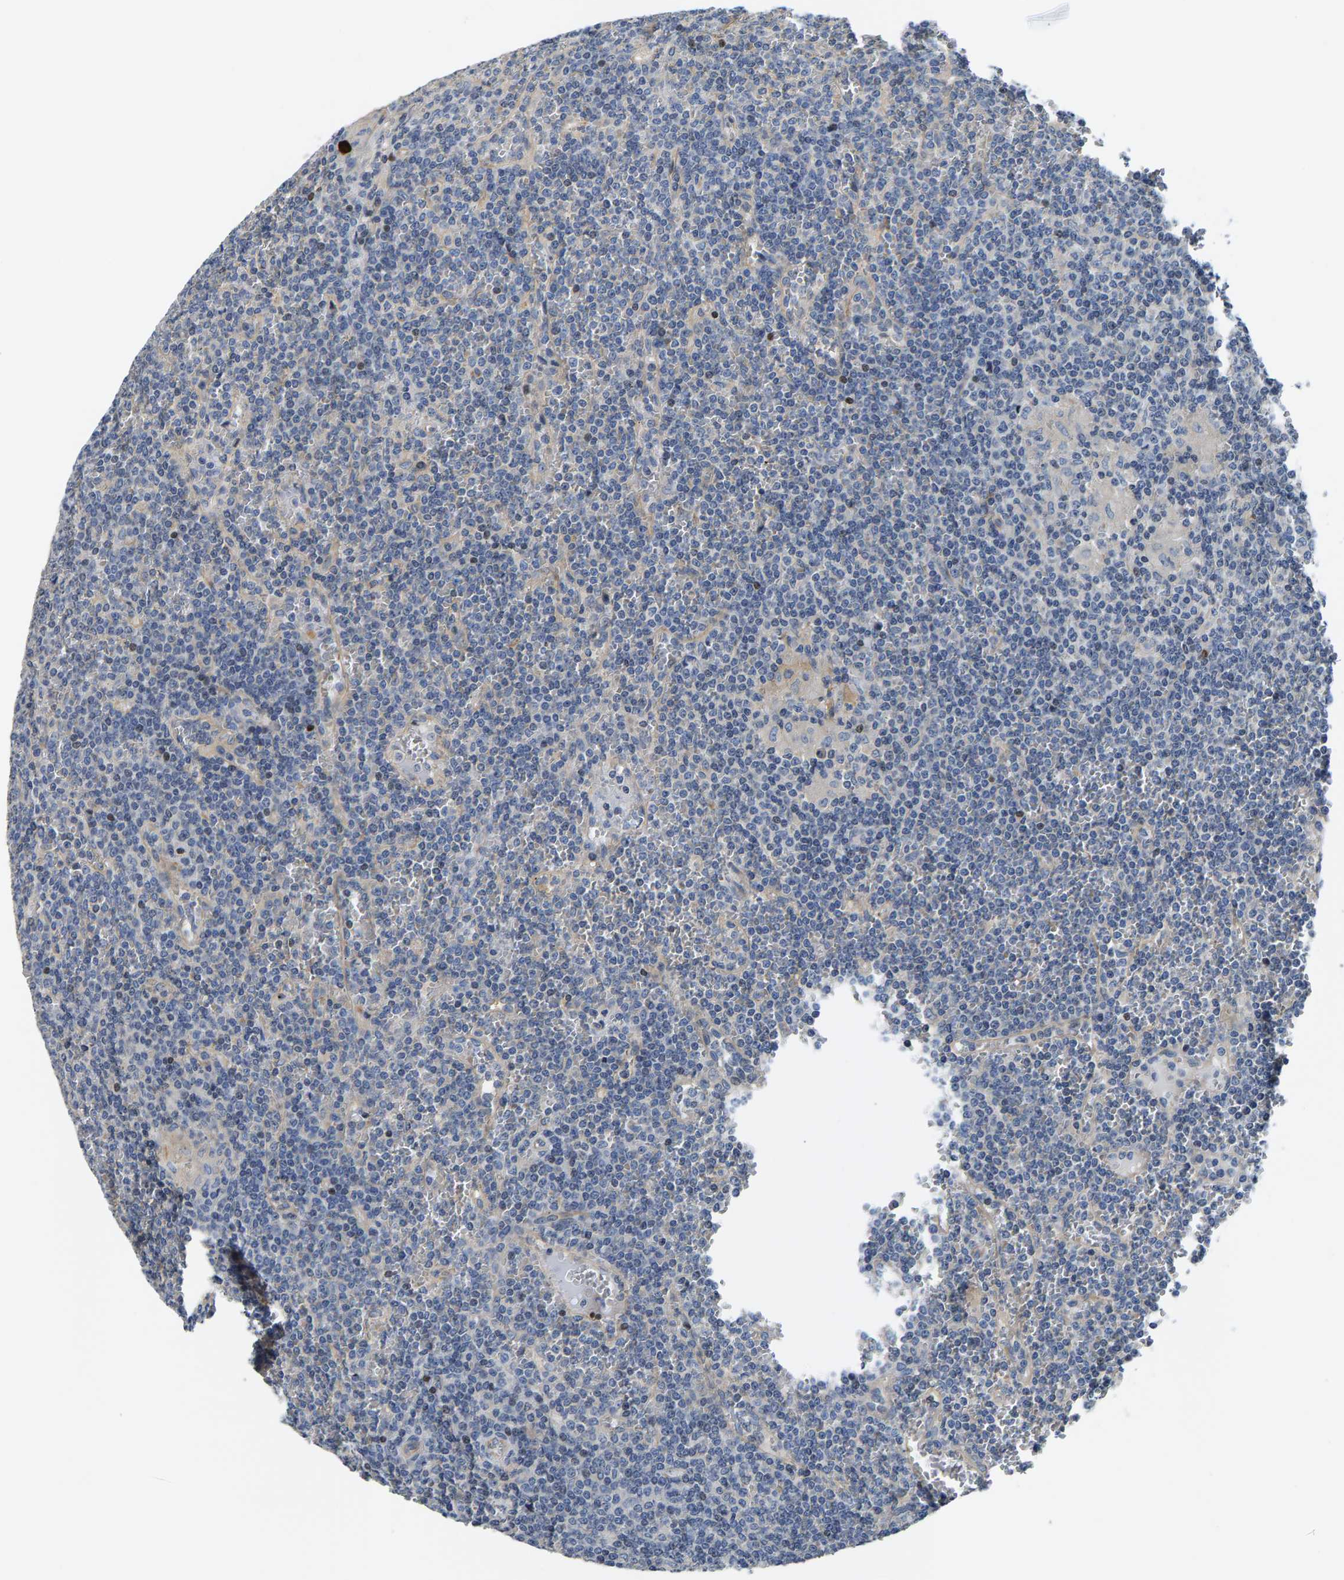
{"staining": {"intensity": "negative", "quantity": "none", "location": "none"}, "tissue": "lymphoma", "cell_type": "Tumor cells", "image_type": "cancer", "snomed": [{"axis": "morphology", "description": "Malignant lymphoma, non-Hodgkin's type, Low grade"}, {"axis": "topography", "description": "Spleen"}], "caption": "Human lymphoma stained for a protein using IHC shows no expression in tumor cells.", "gene": "AGBL3", "patient": {"sex": "female", "age": 19}}